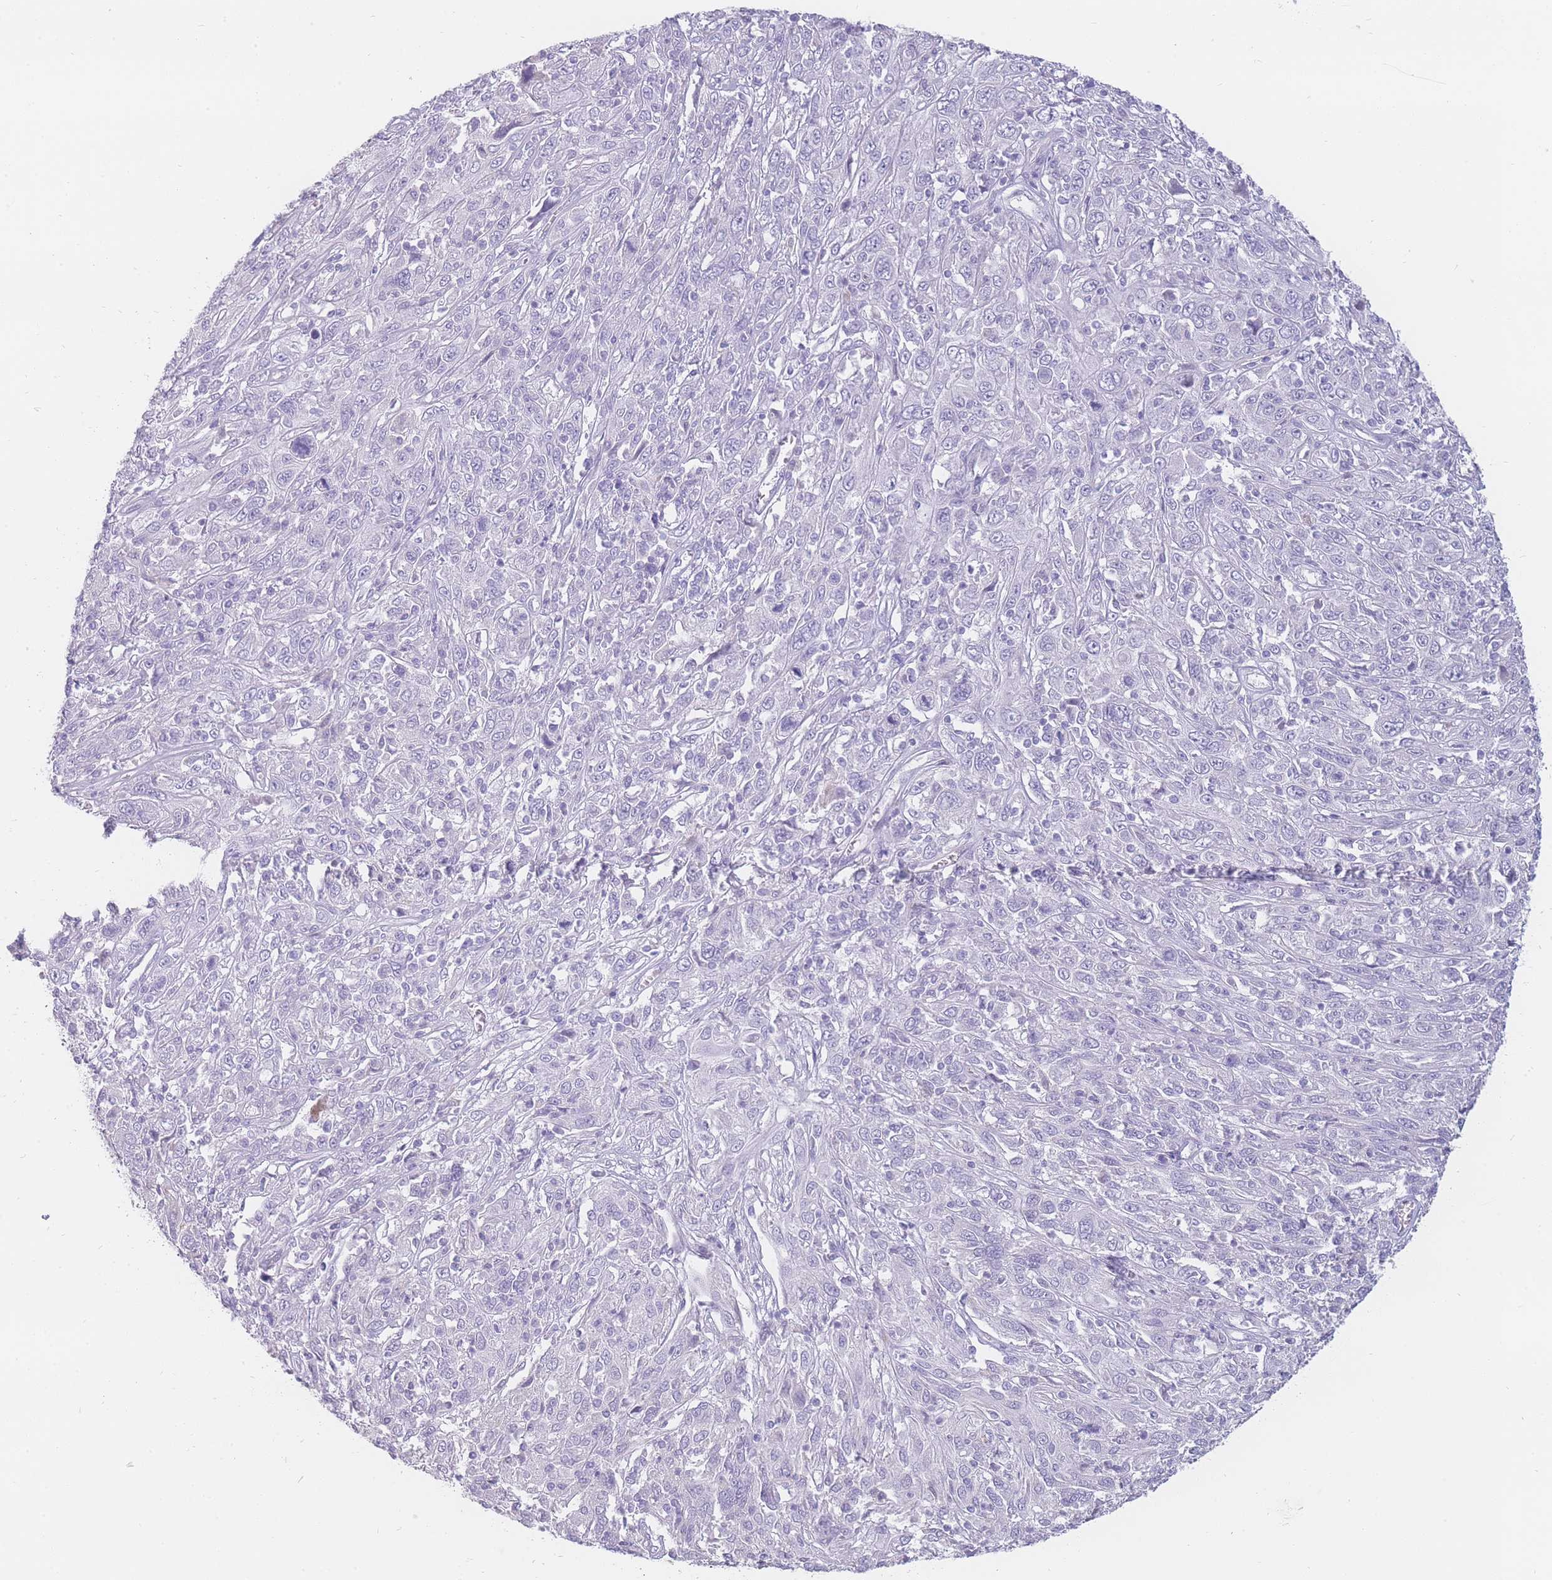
{"staining": {"intensity": "negative", "quantity": "none", "location": "none"}, "tissue": "cervical cancer", "cell_type": "Tumor cells", "image_type": "cancer", "snomed": [{"axis": "morphology", "description": "Squamous cell carcinoma, NOS"}, {"axis": "topography", "description": "Cervix"}], "caption": "DAB (3,3'-diaminobenzidine) immunohistochemical staining of human cervical cancer demonstrates no significant positivity in tumor cells.", "gene": "UPK1A", "patient": {"sex": "female", "age": 46}}